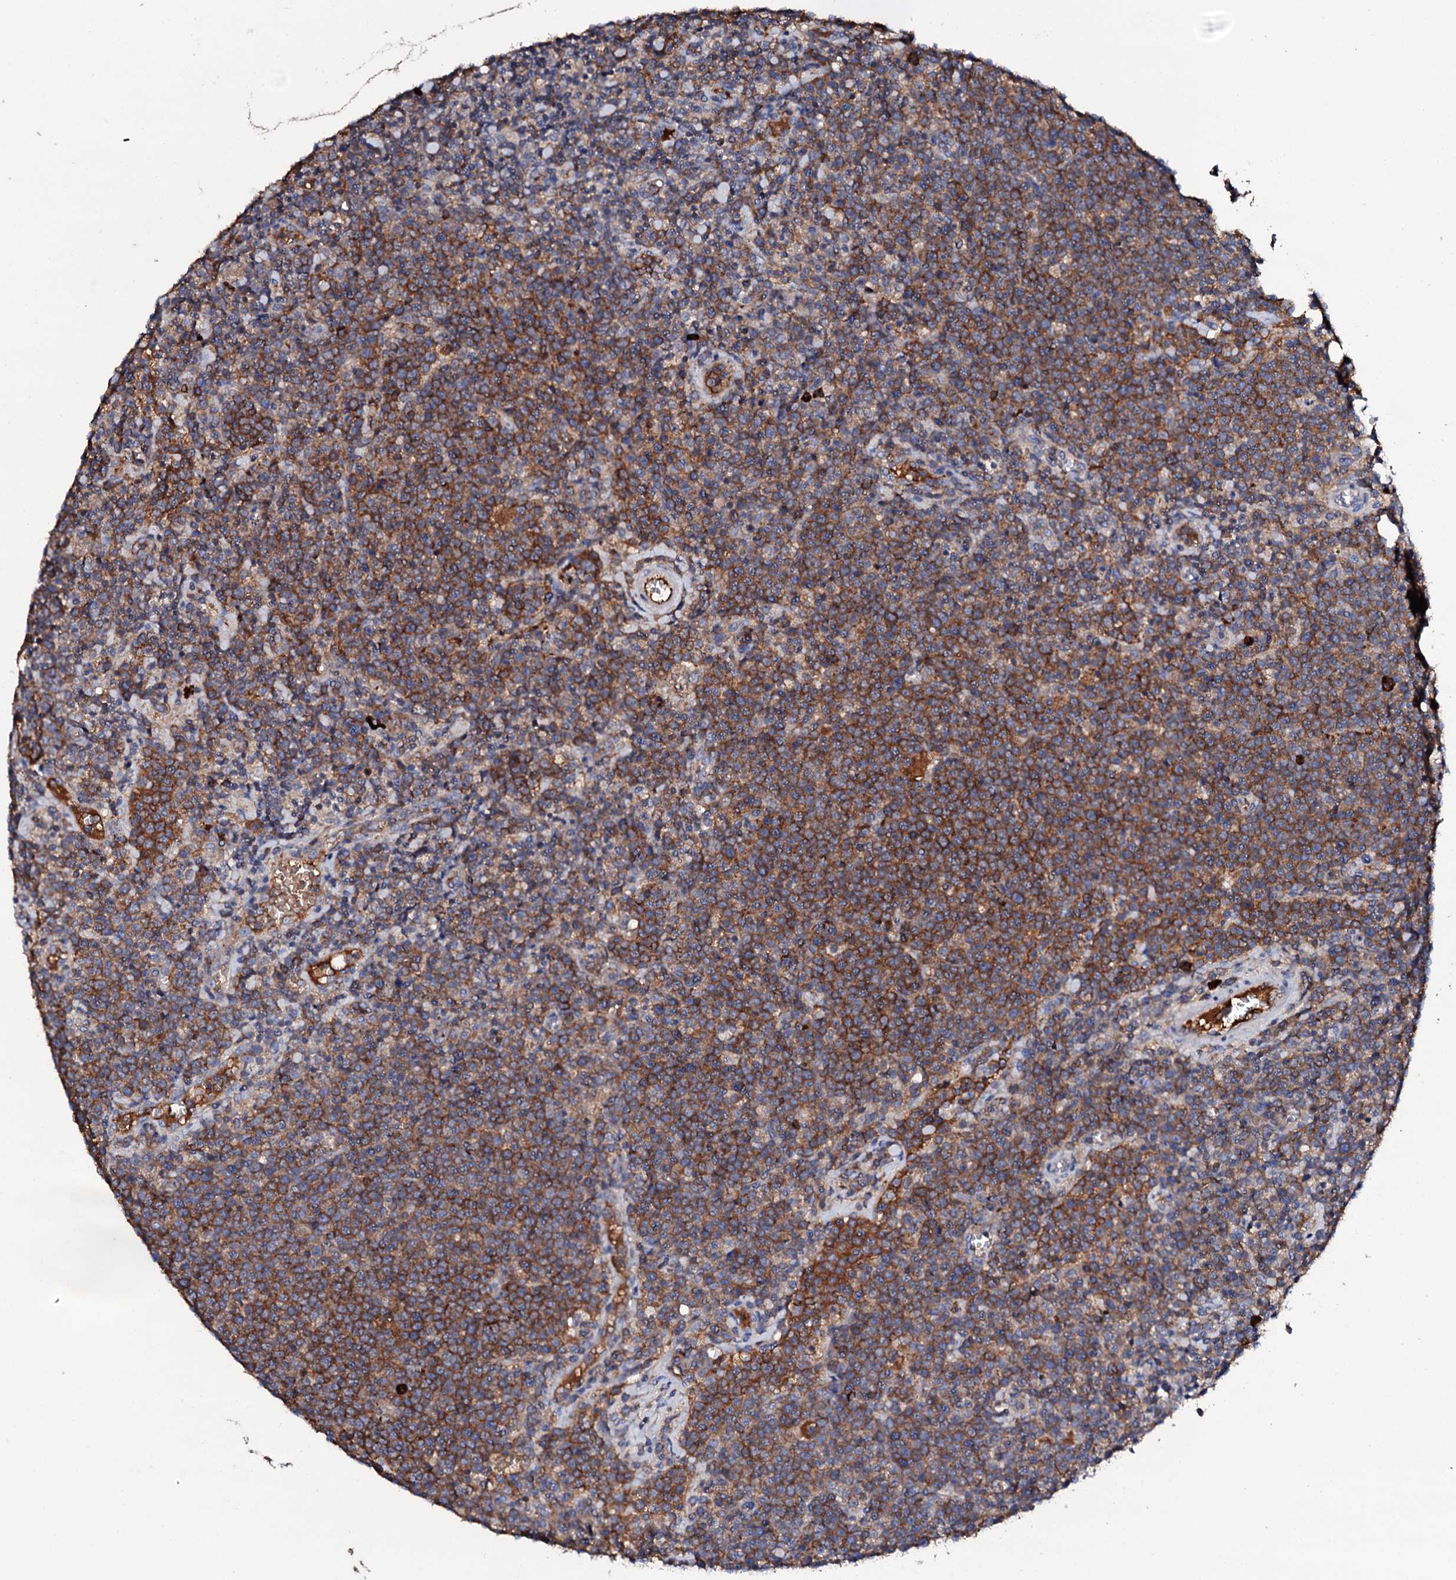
{"staining": {"intensity": "moderate", "quantity": ">75%", "location": "cytoplasmic/membranous"}, "tissue": "lymphoma", "cell_type": "Tumor cells", "image_type": "cancer", "snomed": [{"axis": "morphology", "description": "Malignant lymphoma, non-Hodgkin's type, High grade"}, {"axis": "topography", "description": "Lymph node"}], "caption": "The immunohistochemical stain labels moderate cytoplasmic/membranous staining in tumor cells of high-grade malignant lymphoma, non-Hodgkin's type tissue. Using DAB (brown) and hematoxylin (blue) stains, captured at high magnification using brightfield microscopy.", "gene": "TCAF2", "patient": {"sex": "male", "age": 61}}